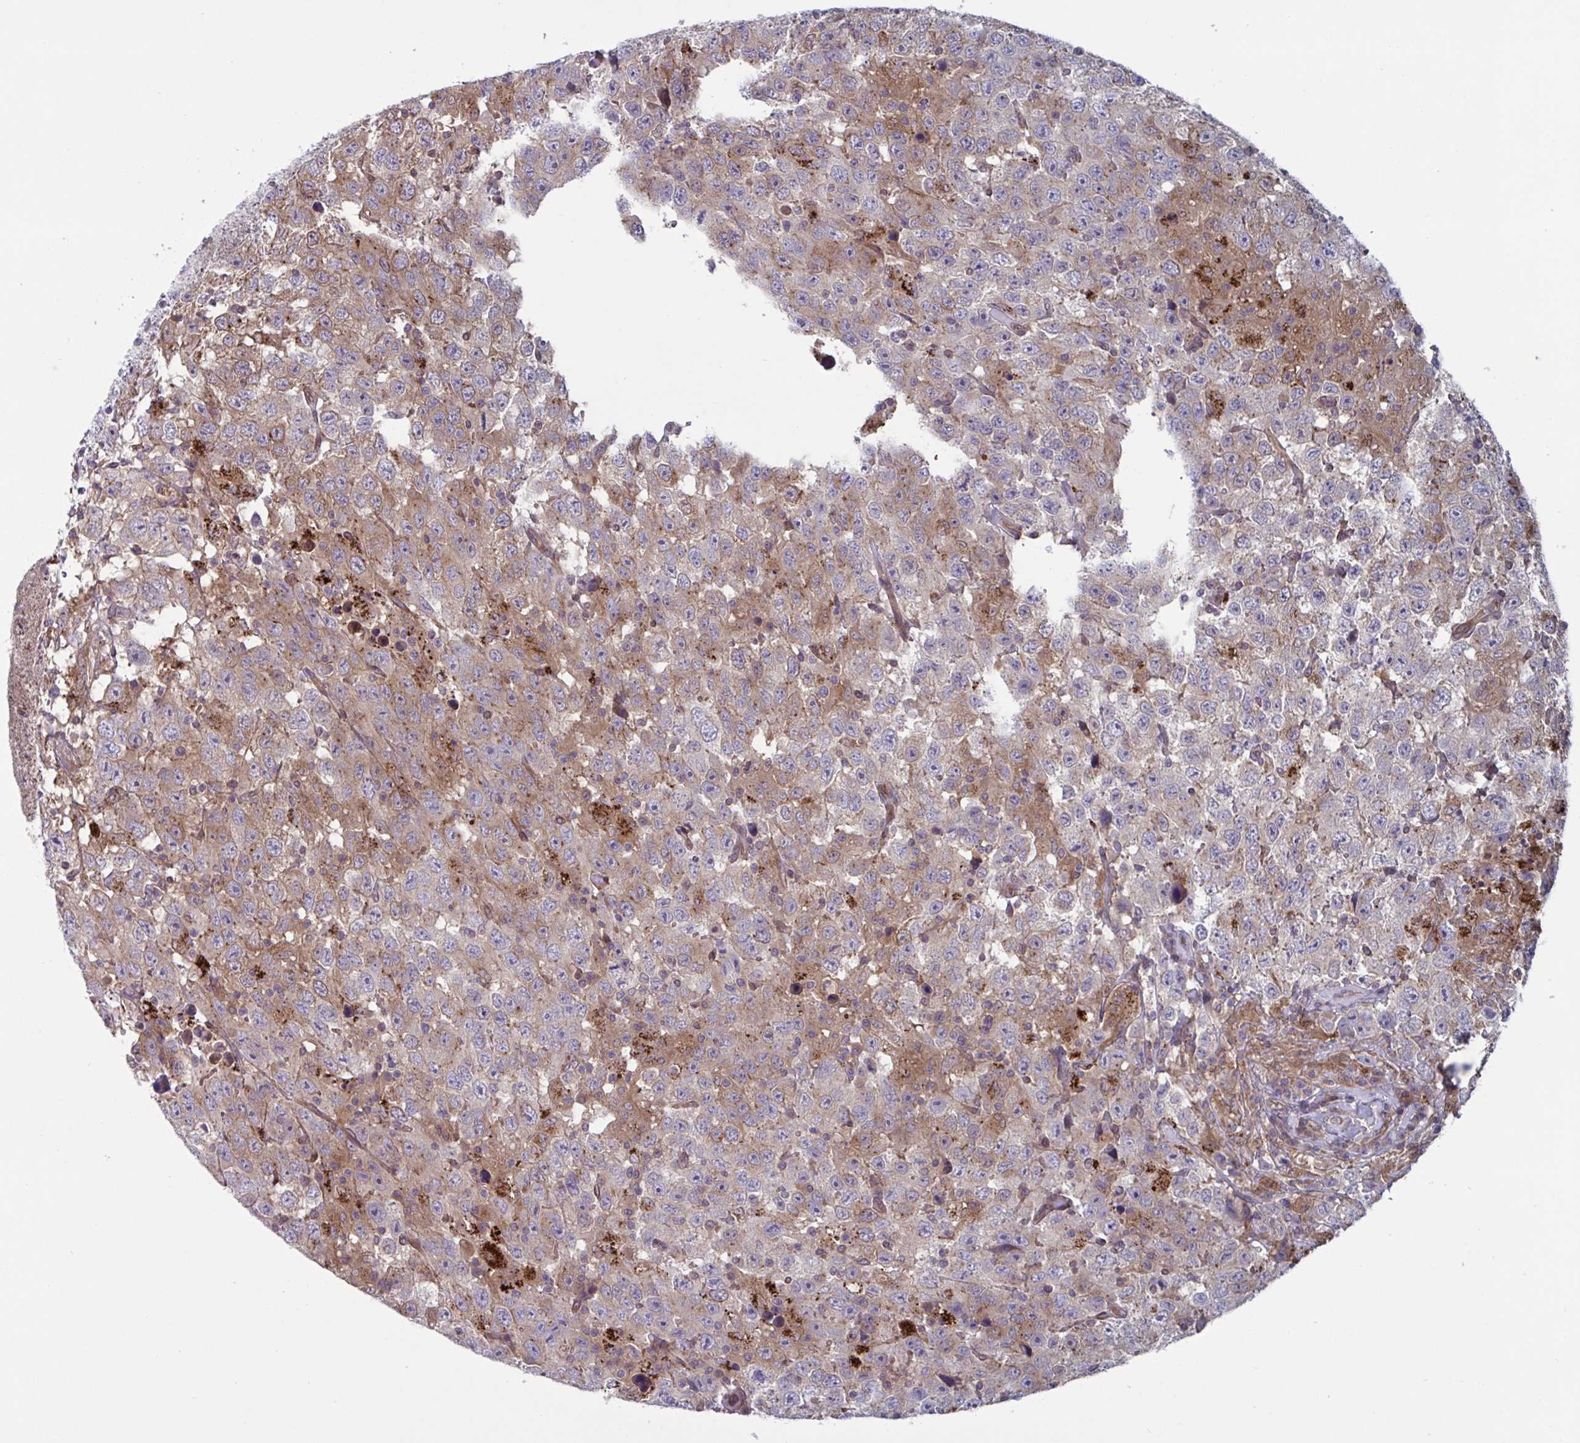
{"staining": {"intensity": "moderate", "quantity": "25%-75%", "location": "cytoplasmic/membranous"}, "tissue": "testis cancer", "cell_type": "Tumor cells", "image_type": "cancer", "snomed": [{"axis": "morphology", "description": "Seminoma, NOS"}, {"axis": "topography", "description": "Testis"}], "caption": "Immunohistochemical staining of testis seminoma exhibits moderate cytoplasmic/membranous protein positivity in about 25%-75% of tumor cells. (Brightfield microscopy of DAB IHC at high magnification).", "gene": "GLTP", "patient": {"sex": "male", "age": 41}}